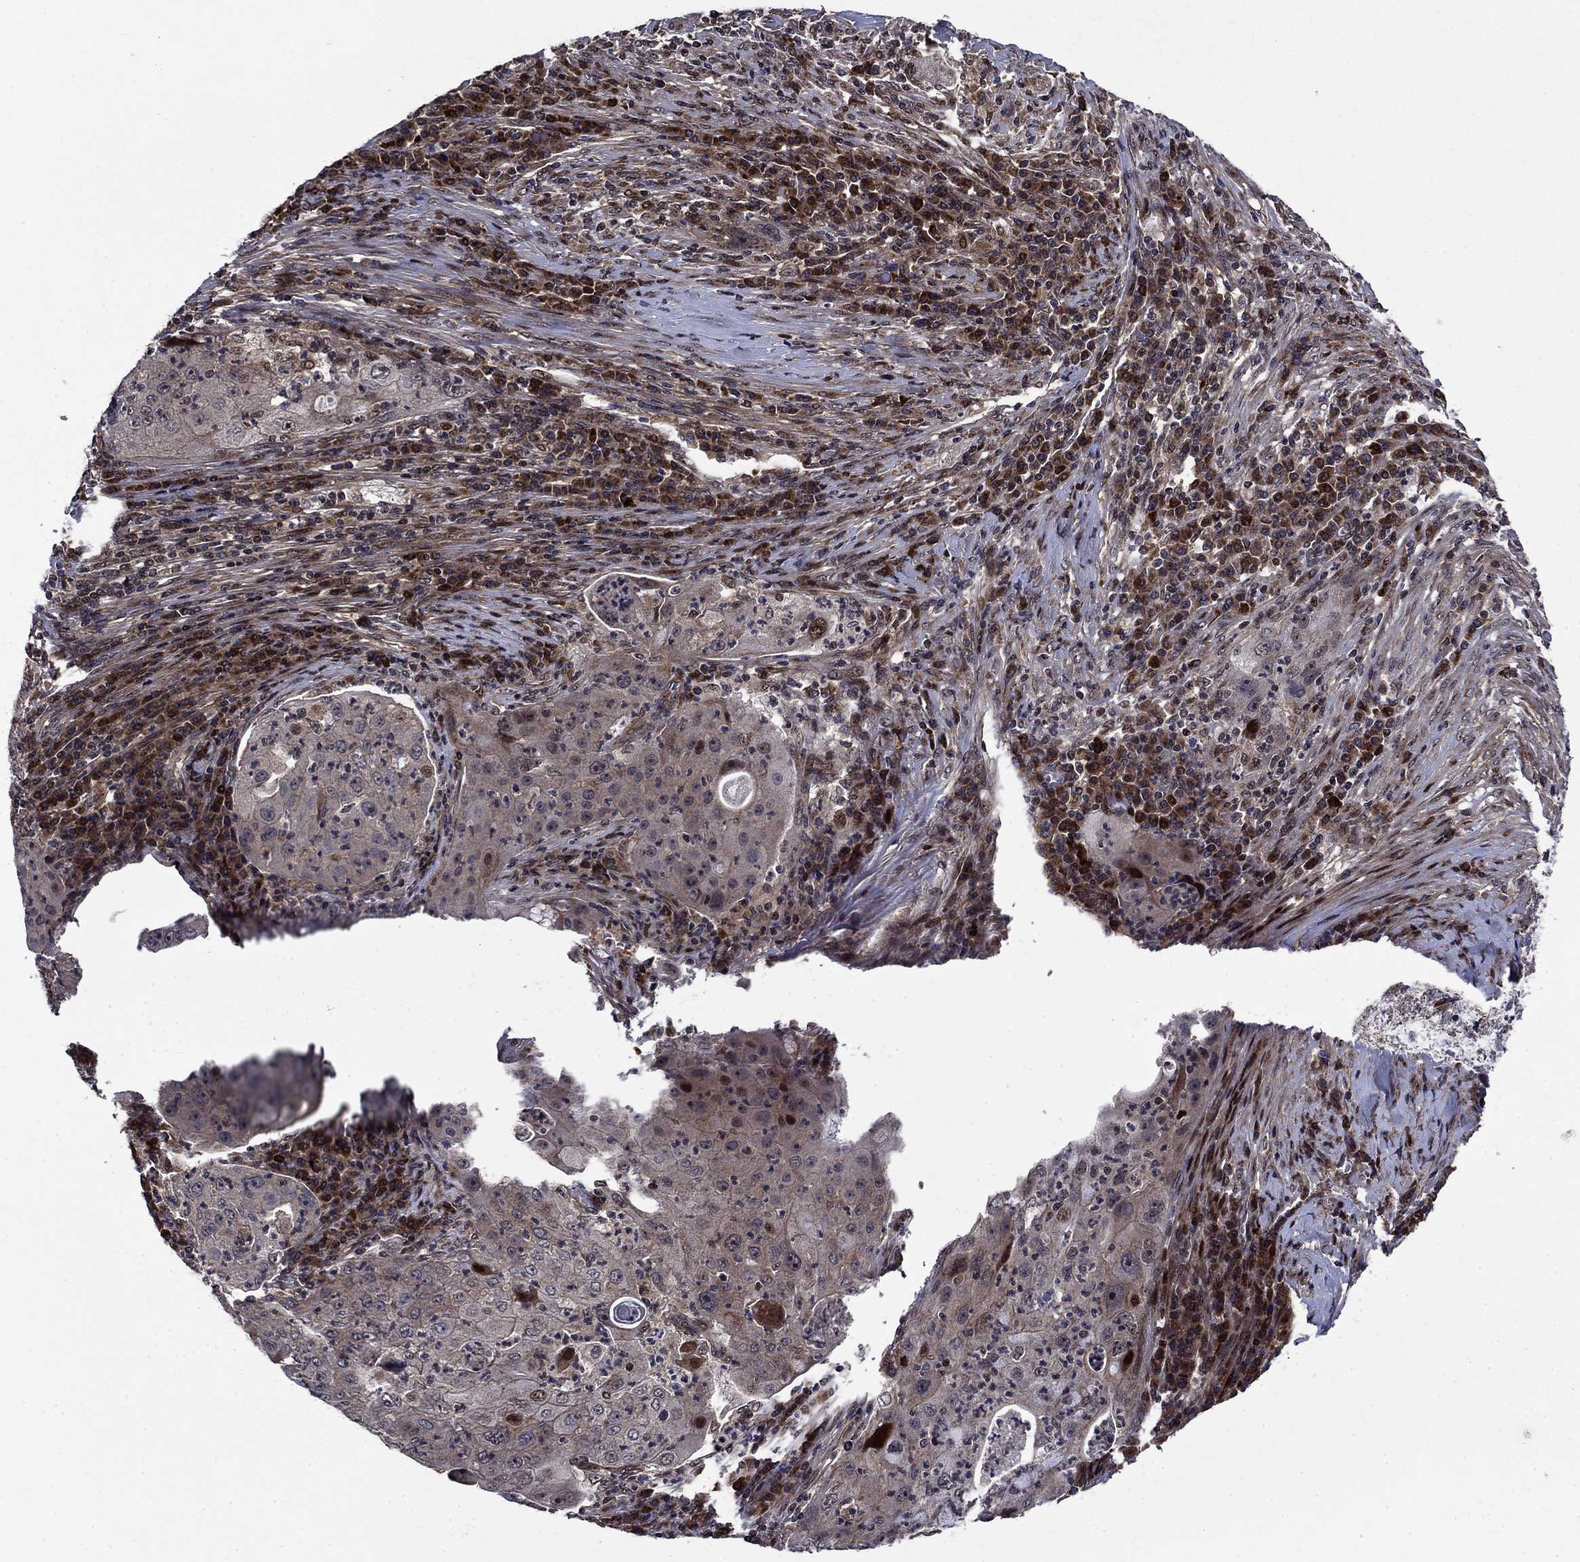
{"staining": {"intensity": "moderate", "quantity": "<25%", "location": "nuclear"}, "tissue": "lung cancer", "cell_type": "Tumor cells", "image_type": "cancer", "snomed": [{"axis": "morphology", "description": "Squamous cell carcinoma, NOS"}, {"axis": "topography", "description": "Lung"}], "caption": "Immunohistochemistry (IHC) staining of lung cancer (squamous cell carcinoma), which displays low levels of moderate nuclear staining in approximately <25% of tumor cells indicating moderate nuclear protein expression. The staining was performed using DAB (brown) for protein detection and nuclei were counterstained in hematoxylin (blue).", "gene": "AGTPBP1", "patient": {"sex": "female", "age": 59}}